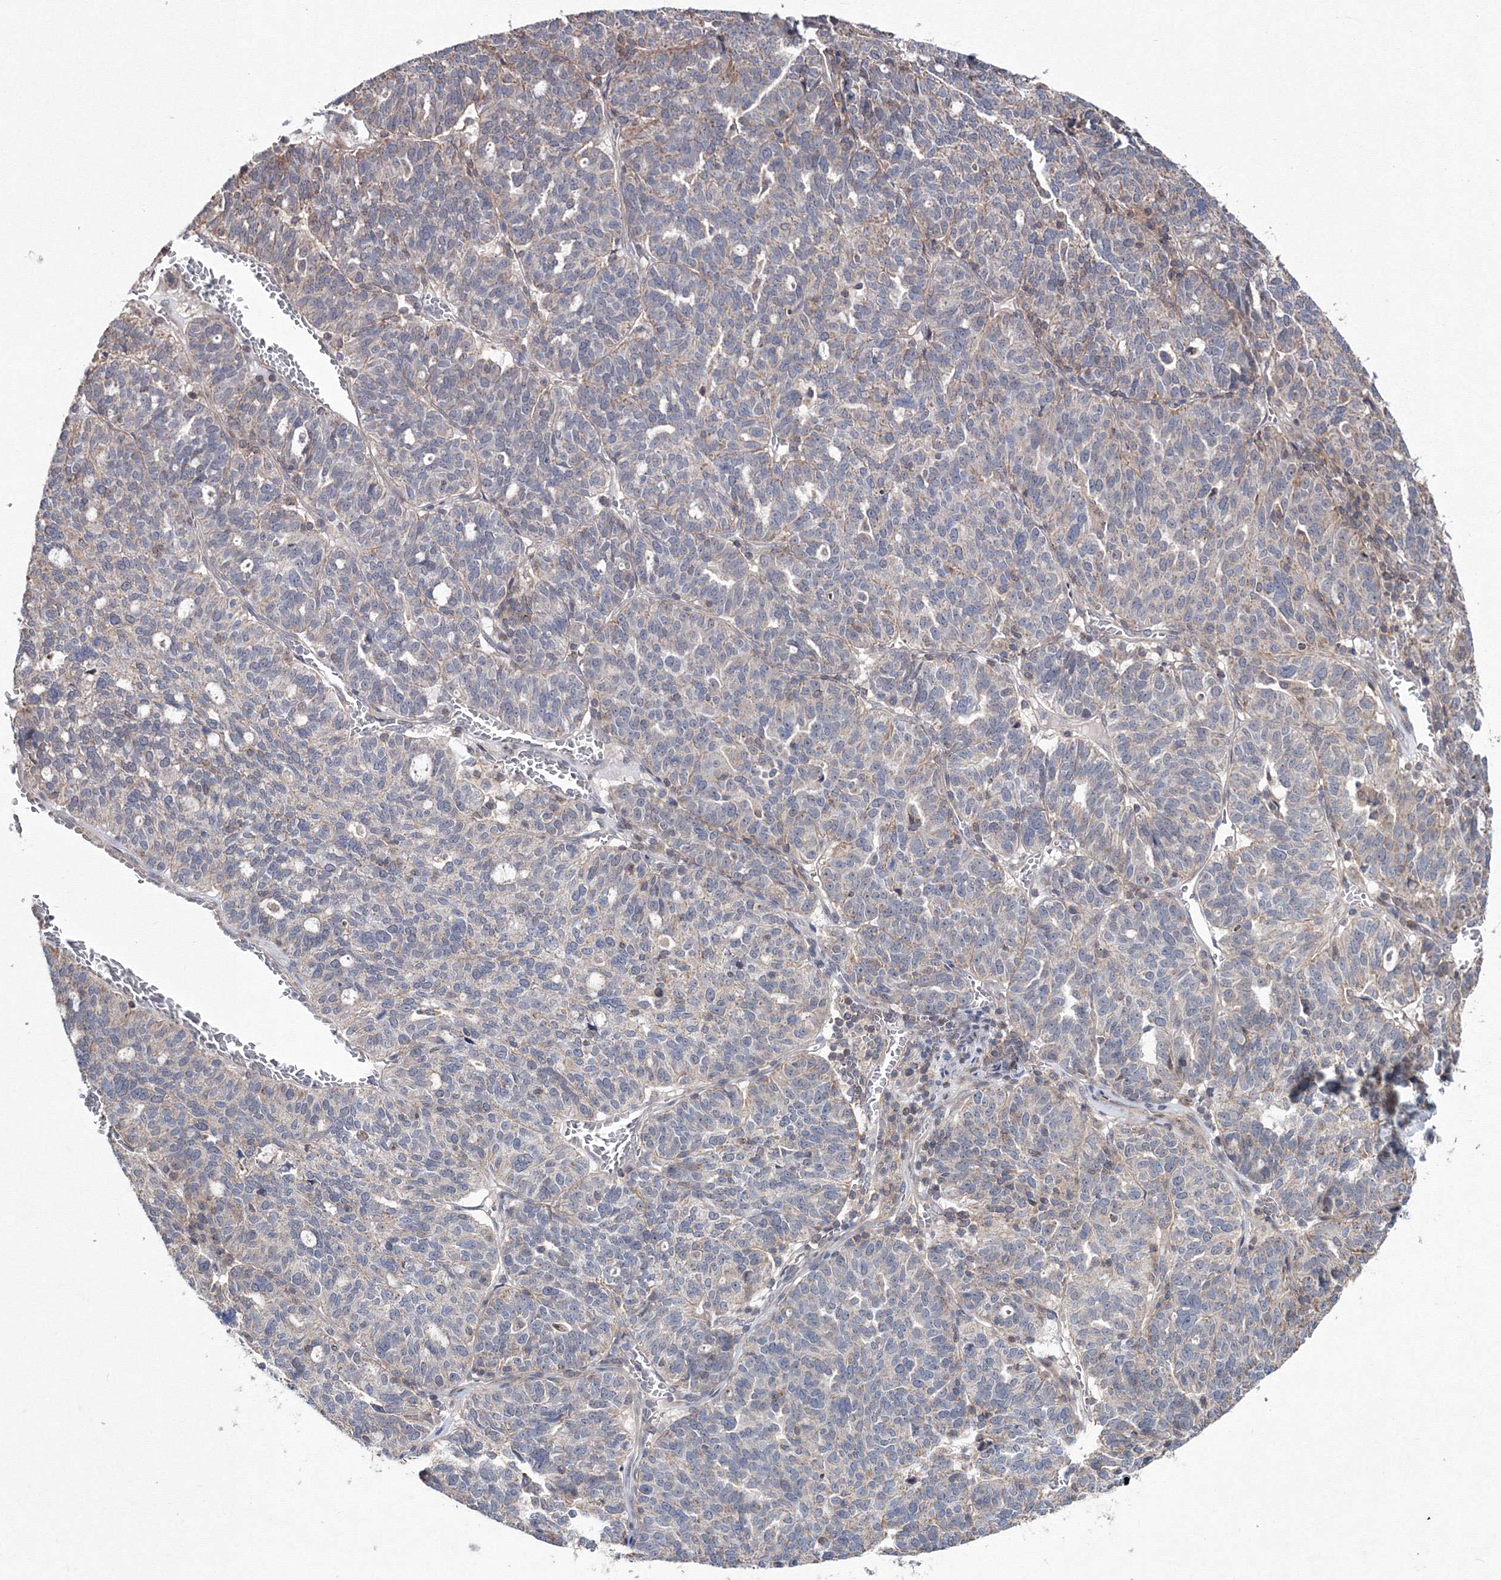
{"staining": {"intensity": "negative", "quantity": "none", "location": "none"}, "tissue": "ovarian cancer", "cell_type": "Tumor cells", "image_type": "cancer", "snomed": [{"axis": "morphology", "description": "Cystadenocarcinoma, serous, NOS"}, {"axis": "topography", "description": "Ovary"}], "caption": "Serous cystadenocarcinoma (ovarian) was stained to show a protein in brown. There is no significant staining in tumor cells.", "gene": "PPP2R2B", "patient": {"sex": "female", "age": 59}}